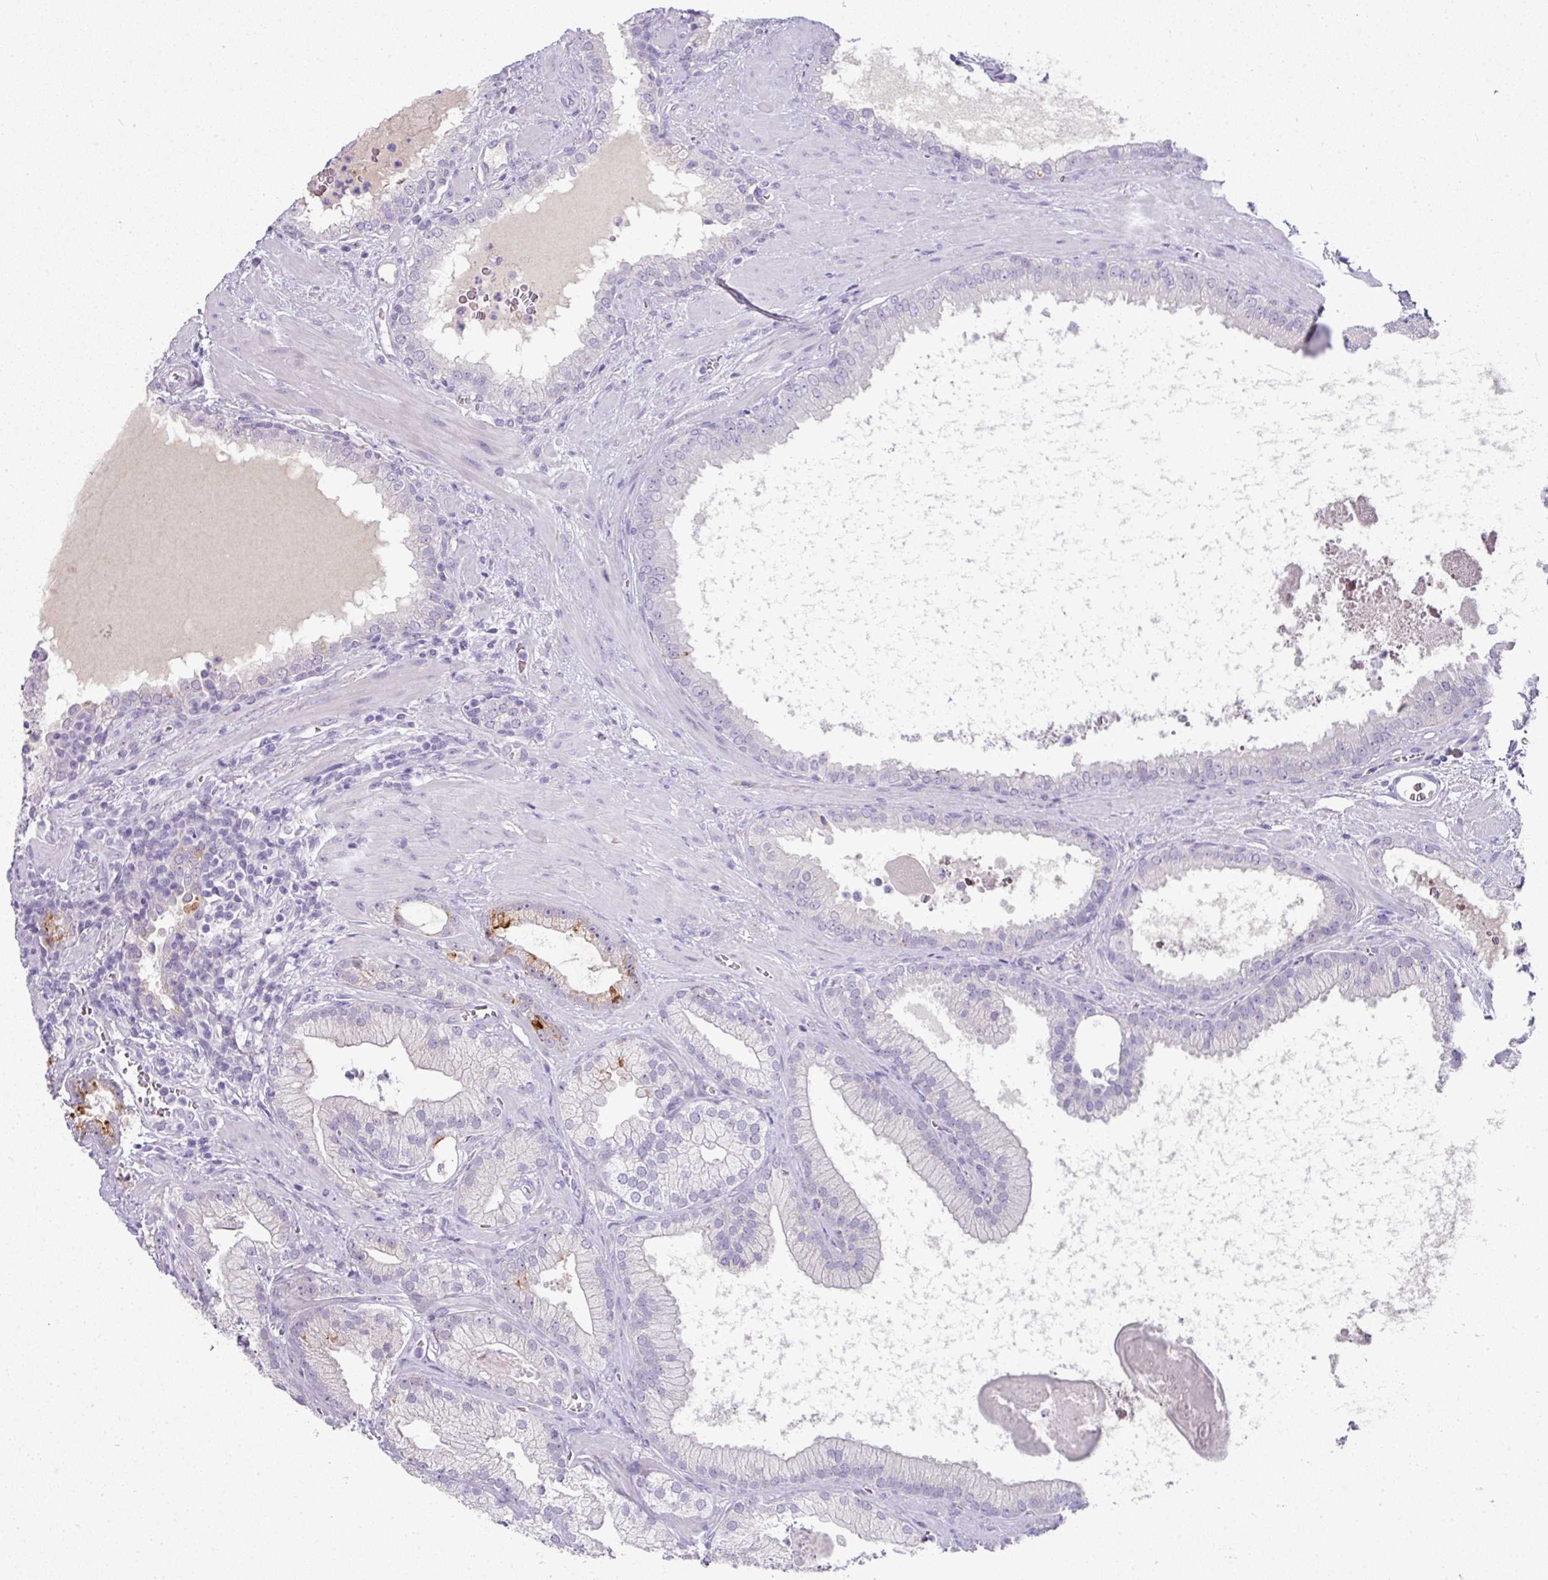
{"staining": {"intensity": "moderate", "quantity": "<25%", "location": "cytoplasmic/membranous"}, "tissue": "prostate cancer", "cell_type": "Tumor cells", "image_type": "cancer", "snomed": [{"axis": "morphology", "description": "Adenocarcinoma, High grade"}, {"axis": "topography", "description": "Prostate"}], "caption": "Immunohistochemistry of human prostate cancer (high-grade adenocarcinoma) exhibits low levels of moderate cytoplasmic/membranous staining in approximately <25% of tumor cells.", "gene": "FGF17", "patient": {"sex": "male", "age": 68}}